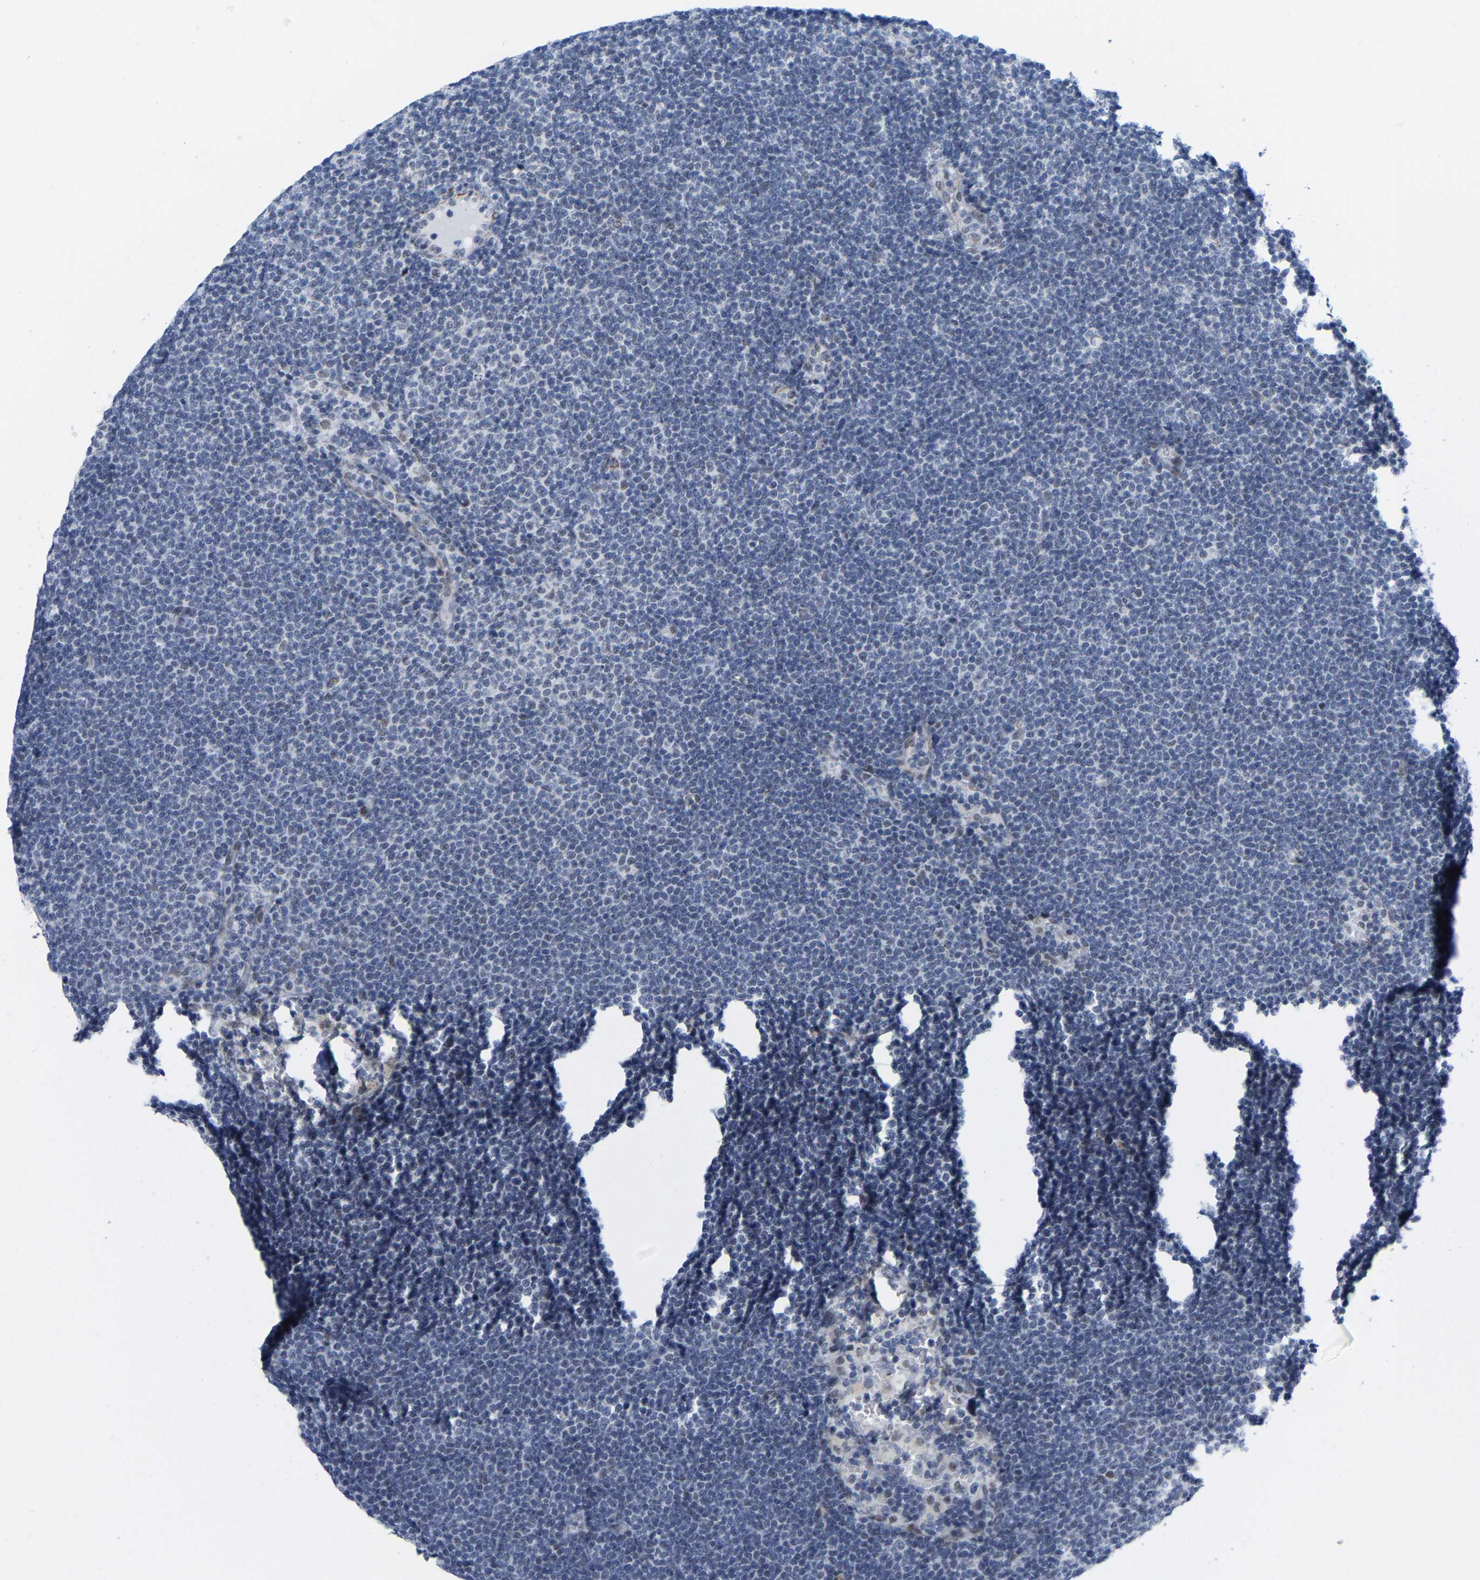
{"staining": {"intensity": "negative", "quantity": "none", "location": "none"}, "tissue": "lymphoma", "cell_type": "Tumor cells", "image_type": "cancer", "snomed": [{"axis": "morphology", "description": "Malignant lymphoma, non-Hodgkin's type, Low grade"}, {"axis": "topography", "description": "Lymph node"}], "caption": "High magnification brightfield microscopy of low-grade malignant lymphoma, non-Hodgkin's type stained with DAB (3,3'-diaminobenzidine) (brown) and counterstained with hematoxylin (blue): tumor cells show no significant expression.", "gene": "FAM180A", "patient": {"sex": "female", "age": 53}}